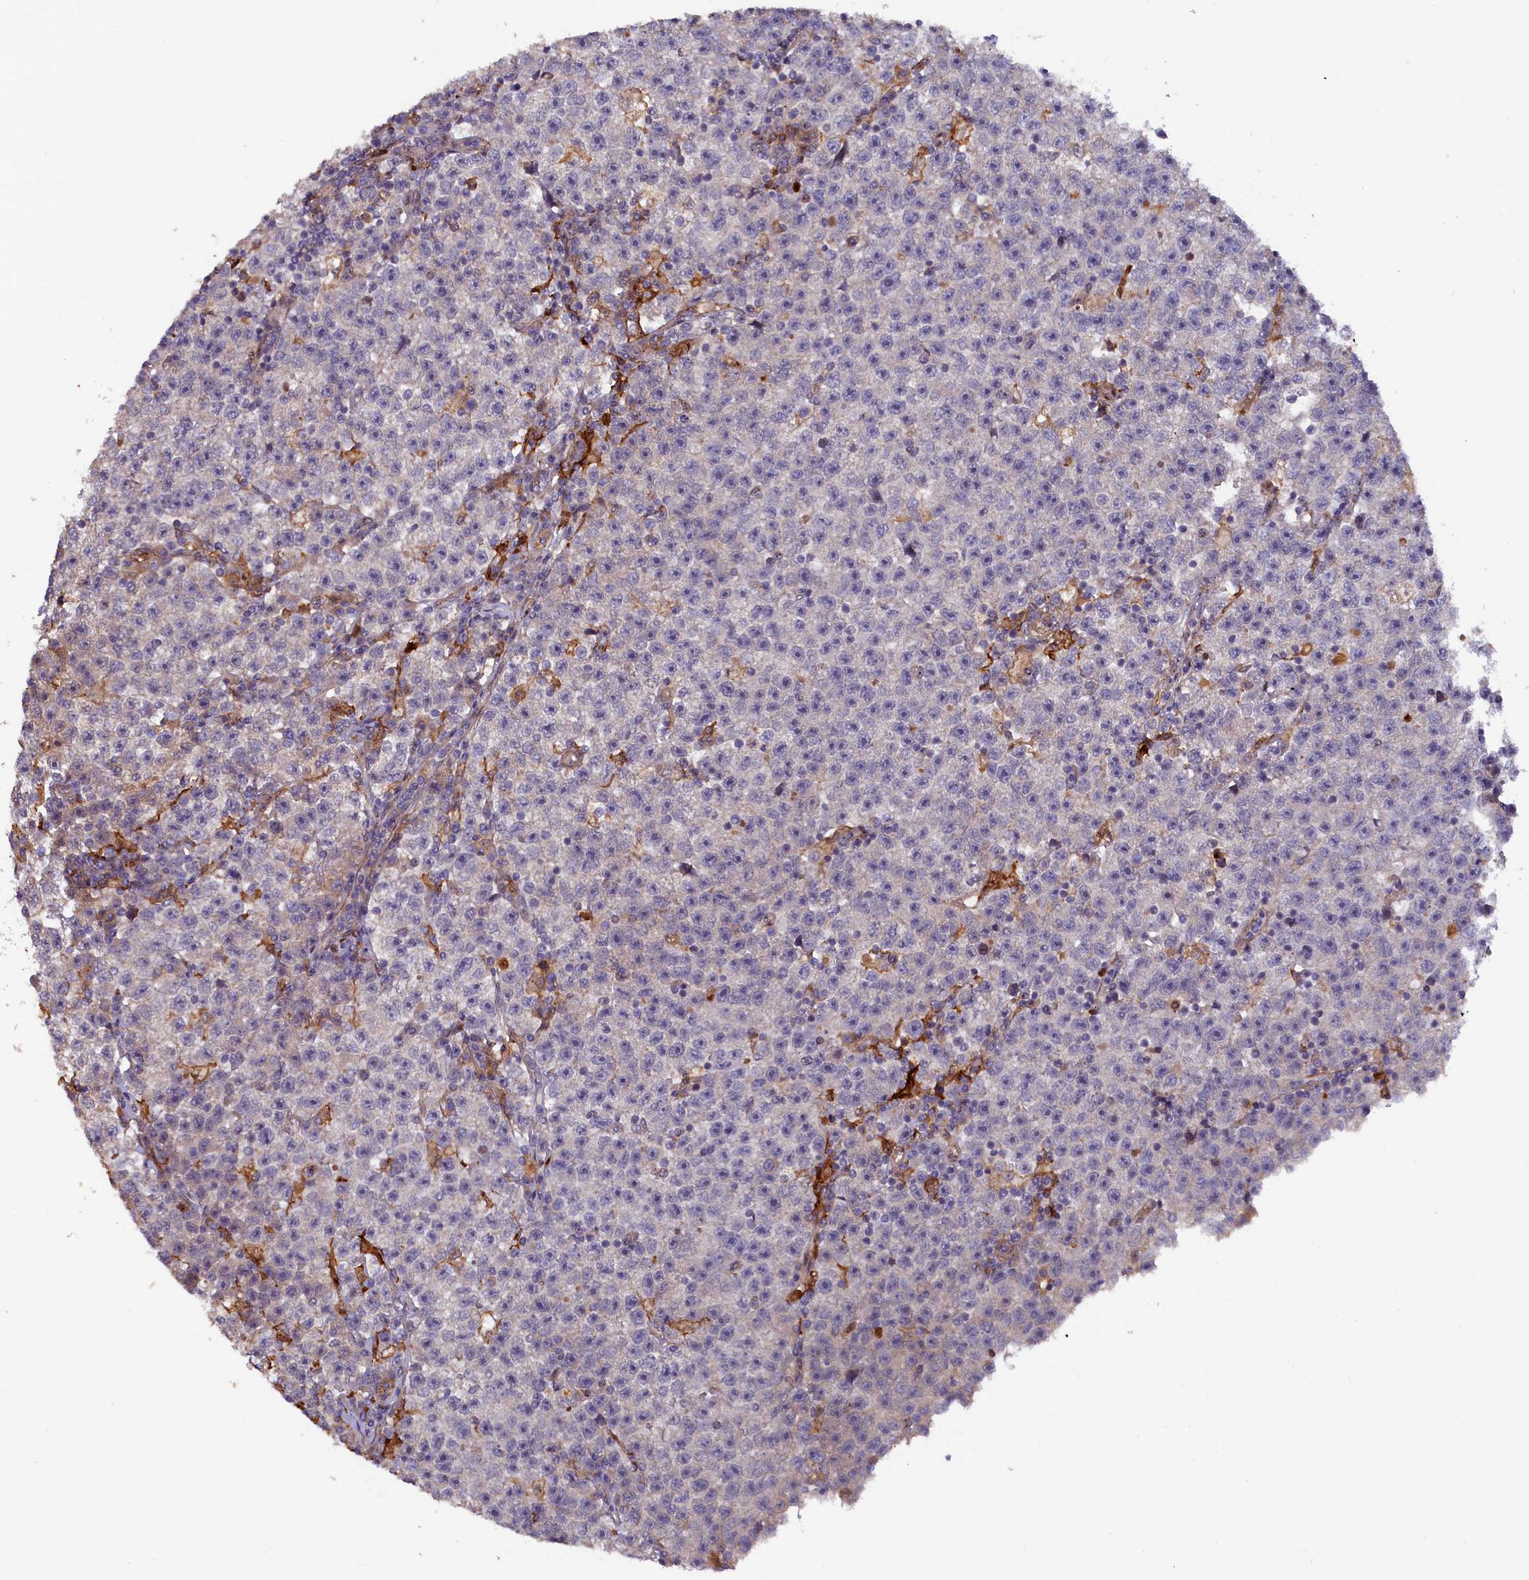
{"staining": {"intensity": "negative", "quantity": "none", "location": "none"}, "tissue": "testis cancer", "cell_type": "Tumor cells", "image_type": "cancer", "snomed": [{"axis": "morphology", "description": "Seminoma, NOS"}, {"axis": "topography", "description": "Testis"}], "caption": "The immunohistochemistry (IHC) micrograph has no significant expression in tumor cells of testis cancer tissue. The staining is performed using DAB (3,3'-diaminobenzidine) brown chromogen with nuclei counter-stained in using hematoxylin.", "gene": "FERMT1", "patient": {"sex": "male", "age": 22}}